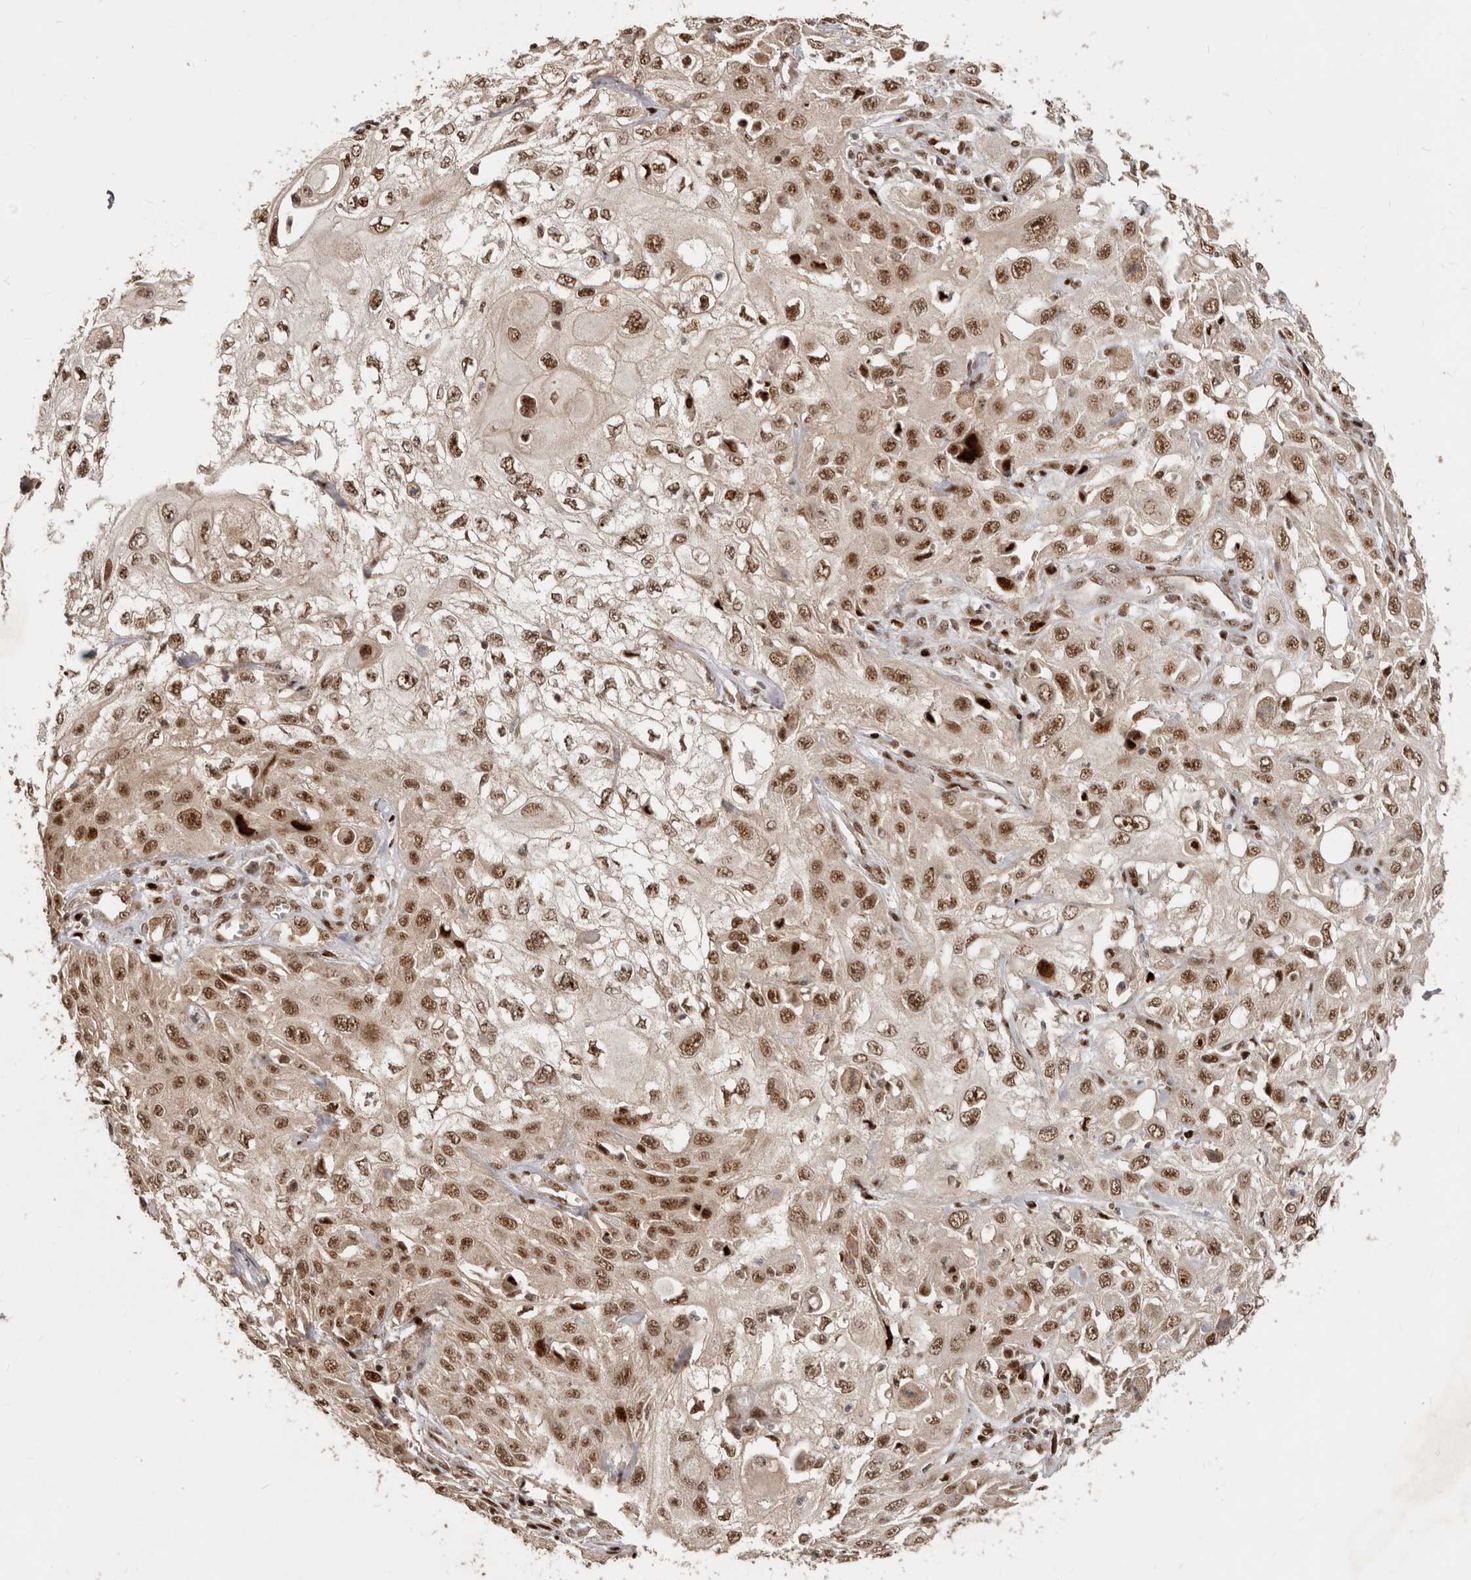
{"staining": {"intensity": "moderate", "quantity": ">75%", "location": "nuclear"}, "tissue": "skin cancer", "cell_type": "Tumor cells", "image_type": "cancer", "snomed": [{"axis": "morphology", "description": "Squamous cell carcinoma, NOS"}, {"axis": "topography", "description": "Skin"}], "caption": "IHC (DAB) staining of squamous cell carcinoma (skin) demonstrates moderate nuclear protein staining in approximately >75% of tumor cells.", "gene": "GPBP1L1", "patient": {"sex": "male", "age": 75}}